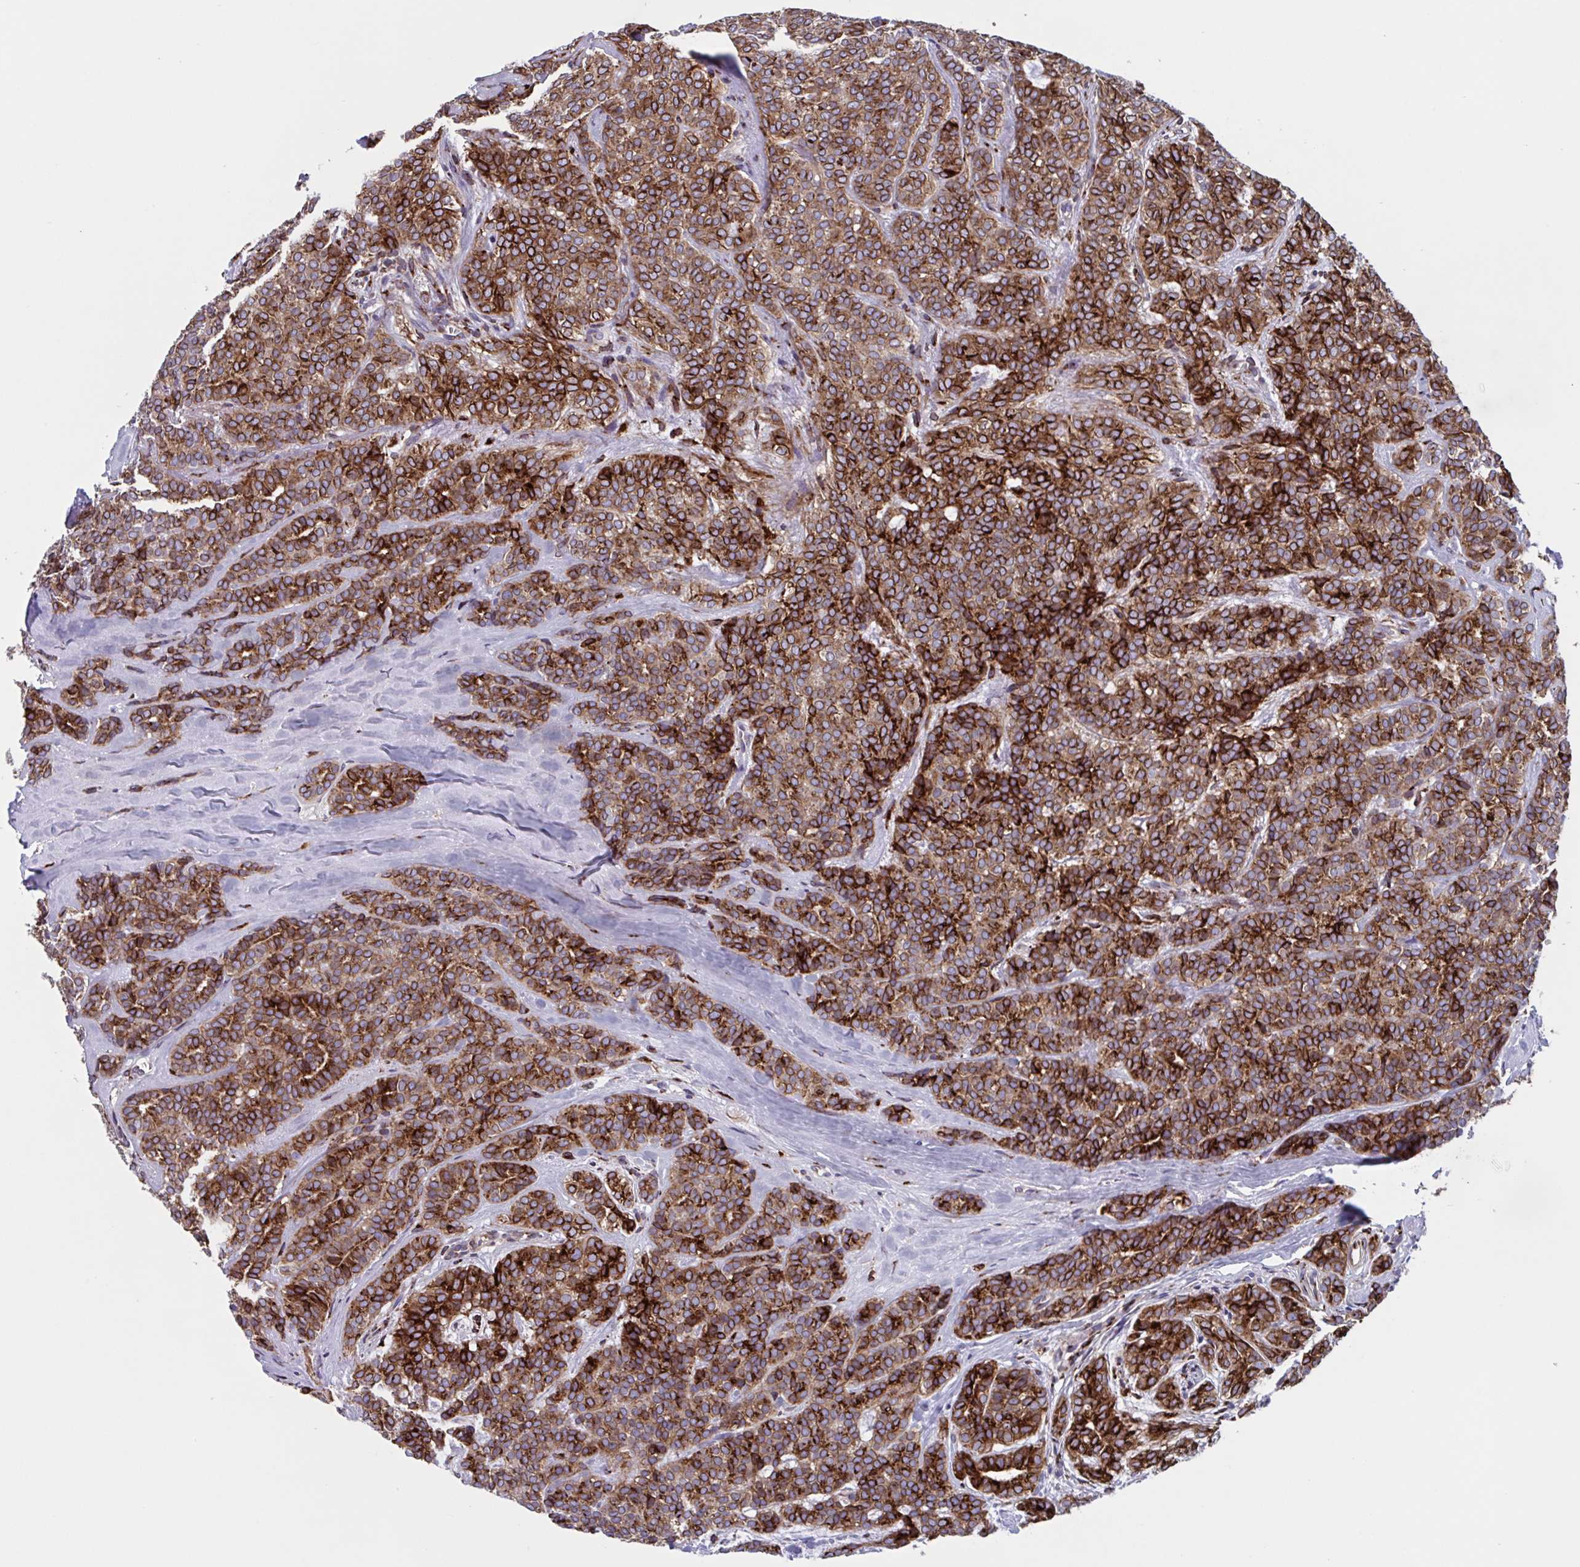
{"staining": {"intensity": "strong", "quantity": ">75%", "location": "cytoplasmic/membranous"}, "tissue": "head and neck cancer", "cell_type": "Tumor cells", "image_type": "cancer", "snomed": [{"axis": "morphology", "description": "Normal tissue, NOS"}, {"axis": "morphology", "description": "Adenocarcinoma, NOS"}, {"axis": "topography", "description": "Oral tissue"}, {"axis": "topography", "description": "Head-Neck"}], "caption": "About >75% of tumor cells in human head and neck adenocarcinoma exhibit strong cytoplasmic/membranous protein expression as visualized by brown immunohistochemical staining.", "gene": "RFK", "patient": {"sex": "female", "age": 57}}